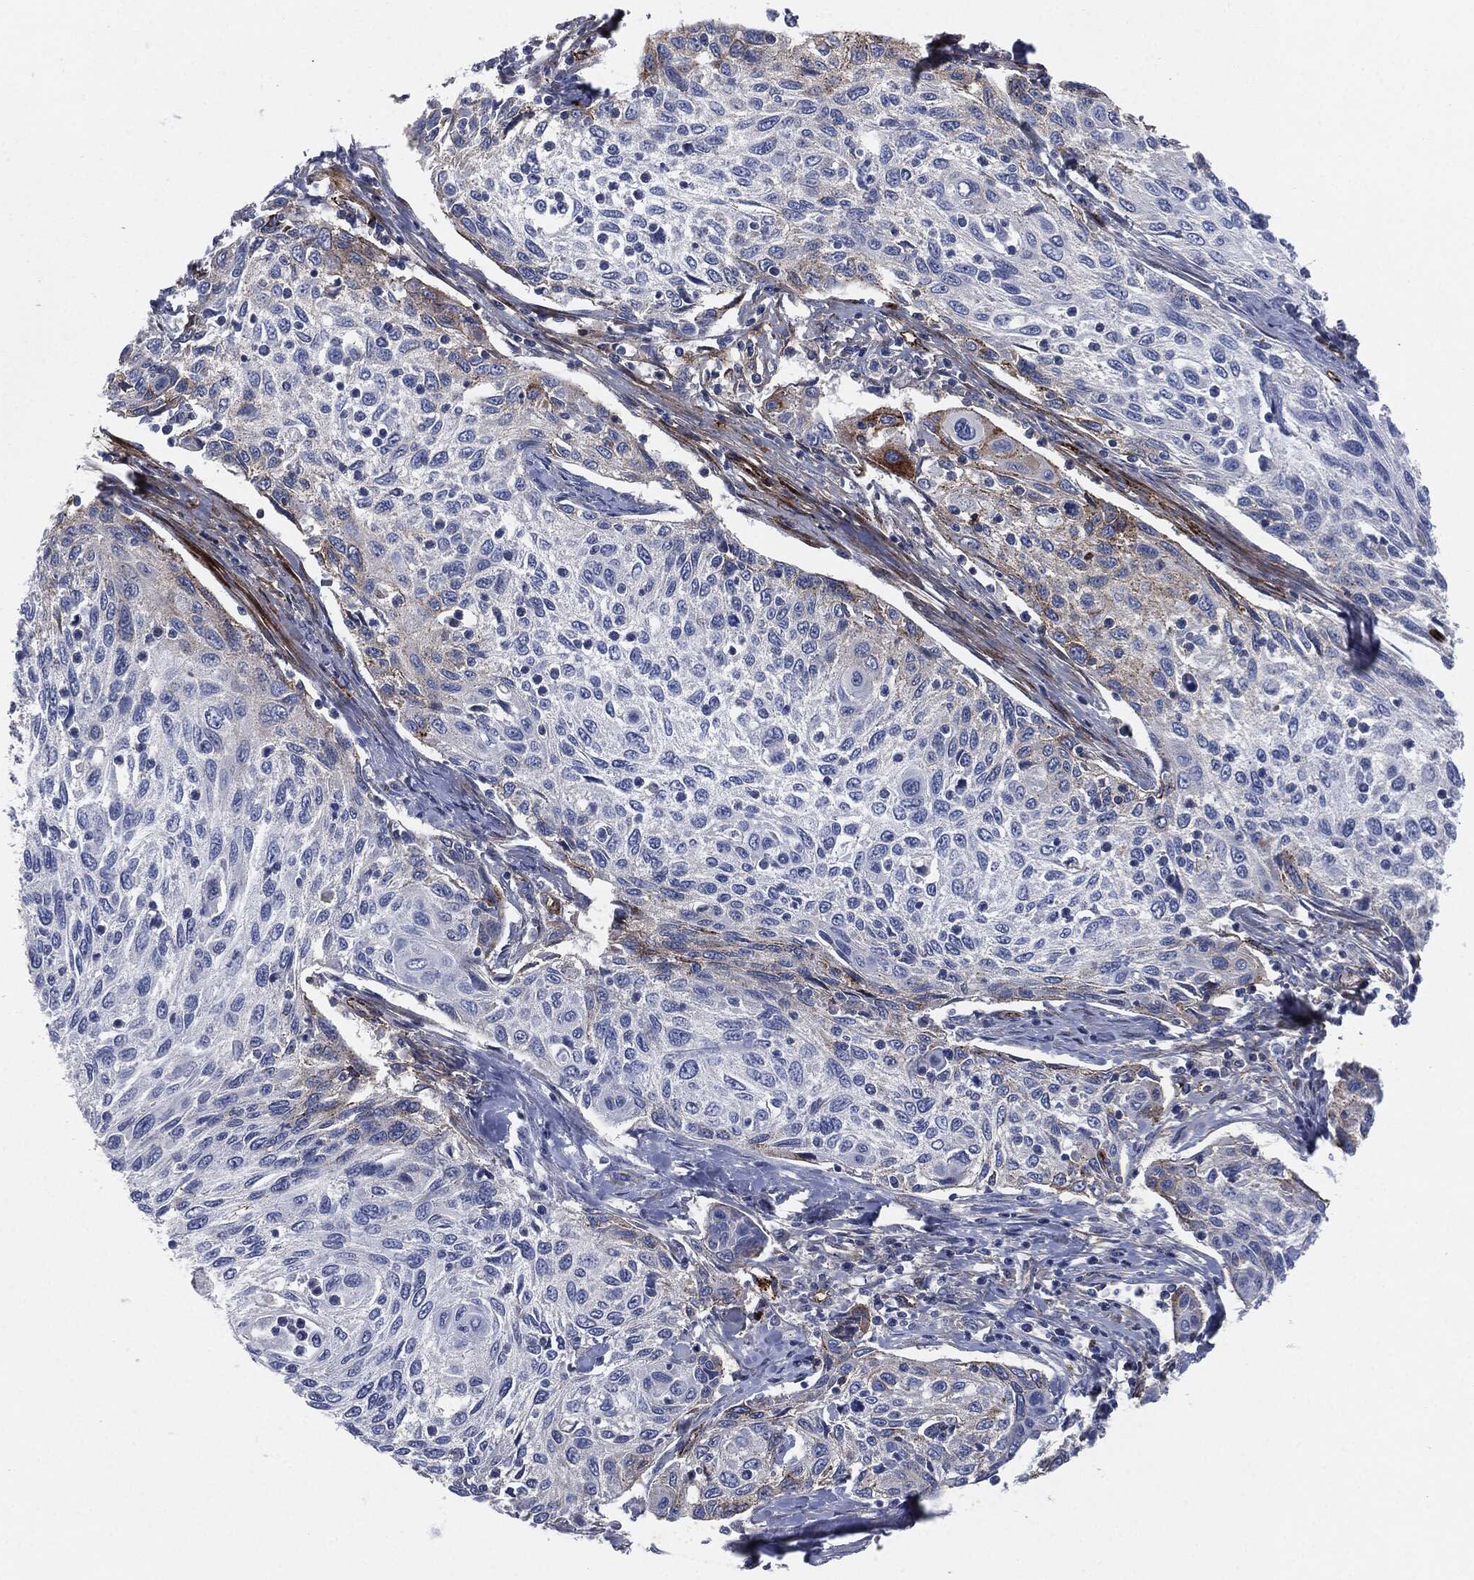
{"staining": {"intensity": "negative", "quantity": "none", "location": "none"}, "tissue": "cervical cancer", "cell_type": "Tumor cells", "image_type": "cancer", "snomed": [{"axis": "morphology", "description": "Squamous cell carcinoma, NOS"}, {"axis": "topography", "description": "Cervix"}], "caption": "The micrograph demonstrates no significant staining in tumor cells of cervical cancer (squamous cell carcinoma).", "gene": "APOB", "patient": {"sex": "female", "age": 70}}